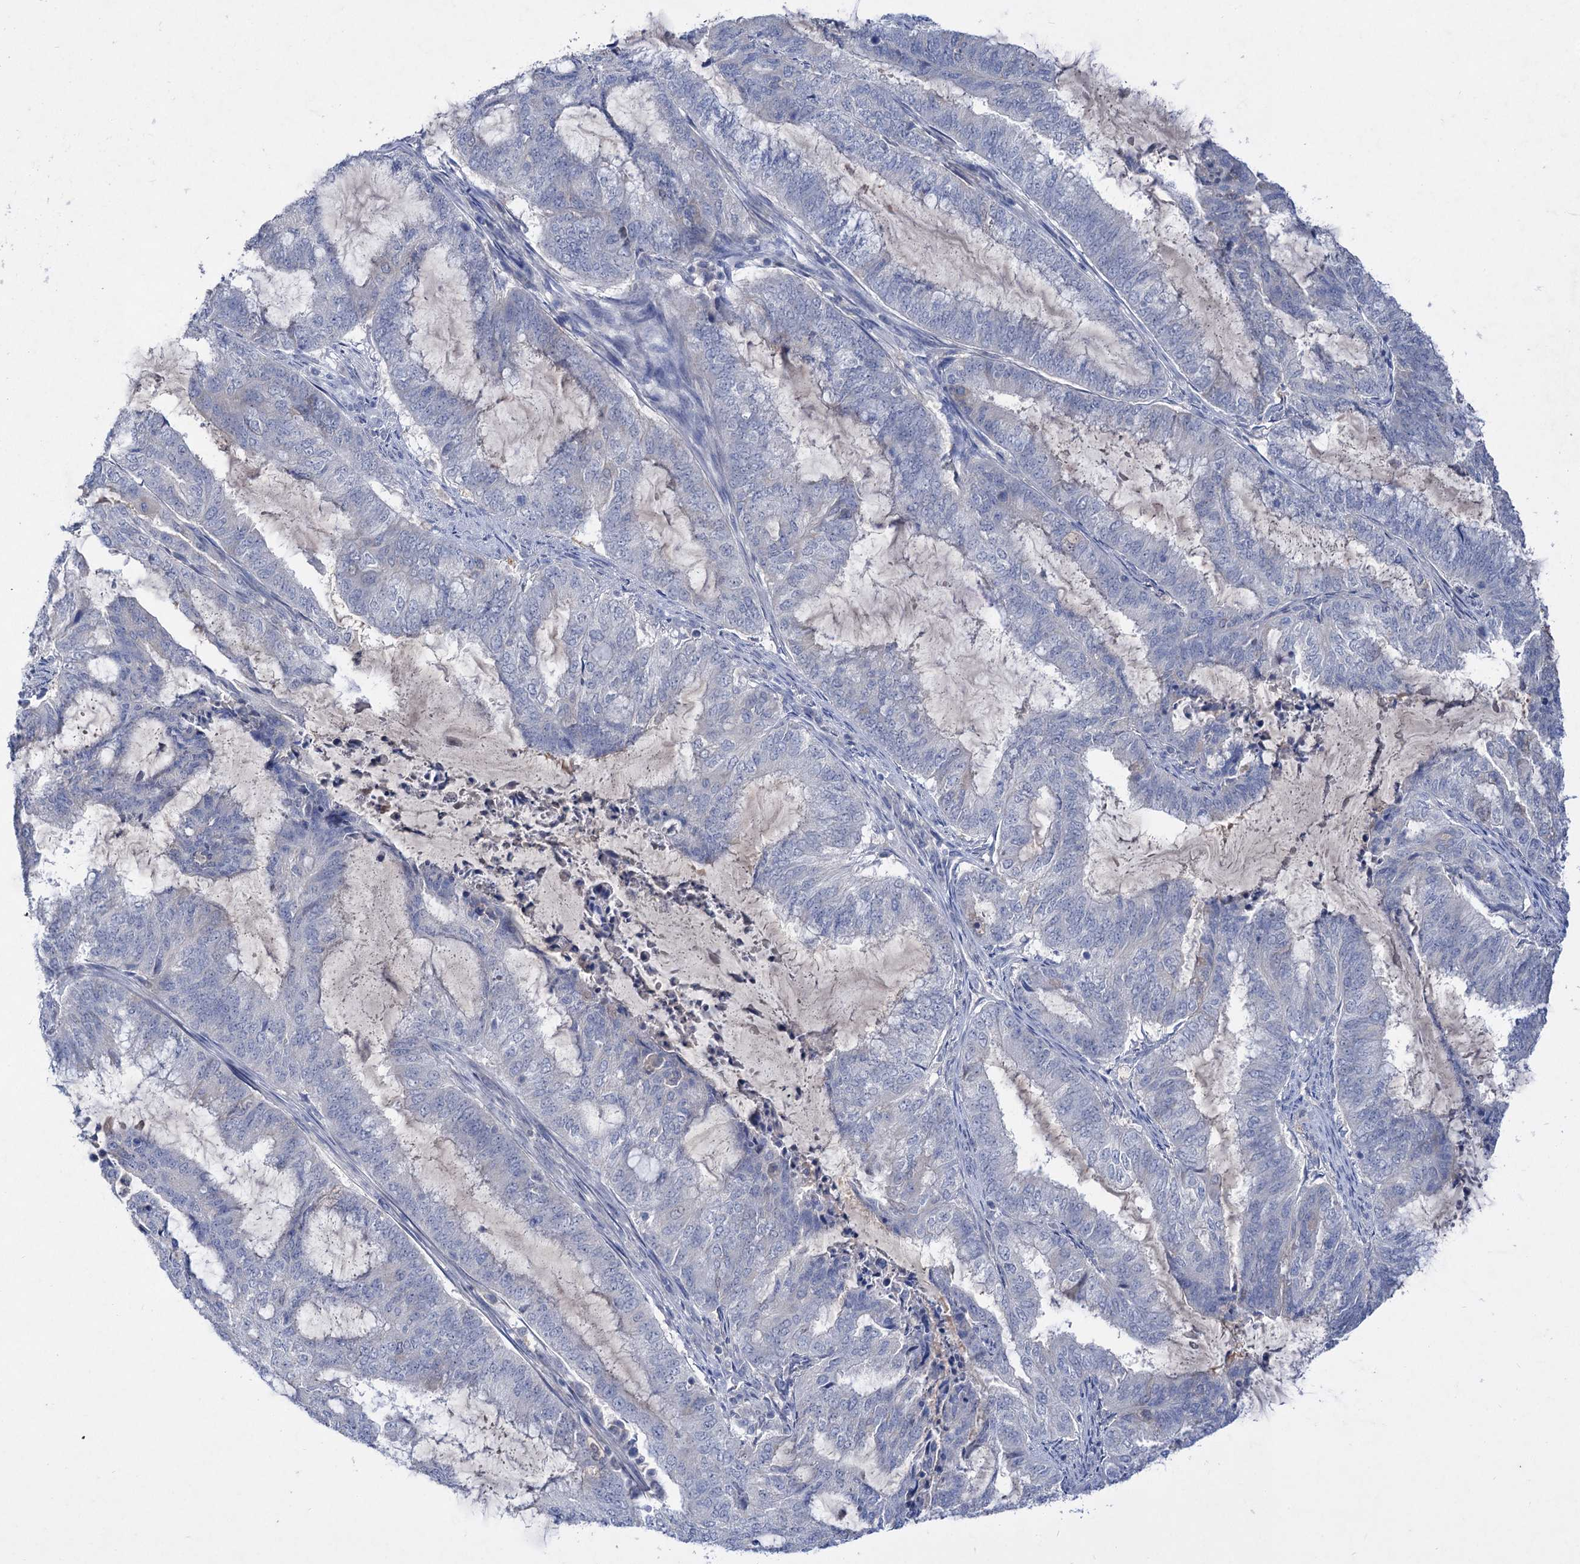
{"staining": {"intensity": "negative", "quantity": "none", "location": "none"}, "tissue": "endometrial cancer", "cell_type": "Tumor cells", "image_type": "cancer", "snomed": [{"axis": "morphology", "description": "Adenocarcinoma, NOS"}, {"axis": "topography", "description": "Endometrium"}], "caption": "Immunohistochemical staining of adenocarcinoma (endometrial) displays no significant staining in tumor cells.", "gene": "ATP4A", "patient": {"sex": "female", "age": 51}}